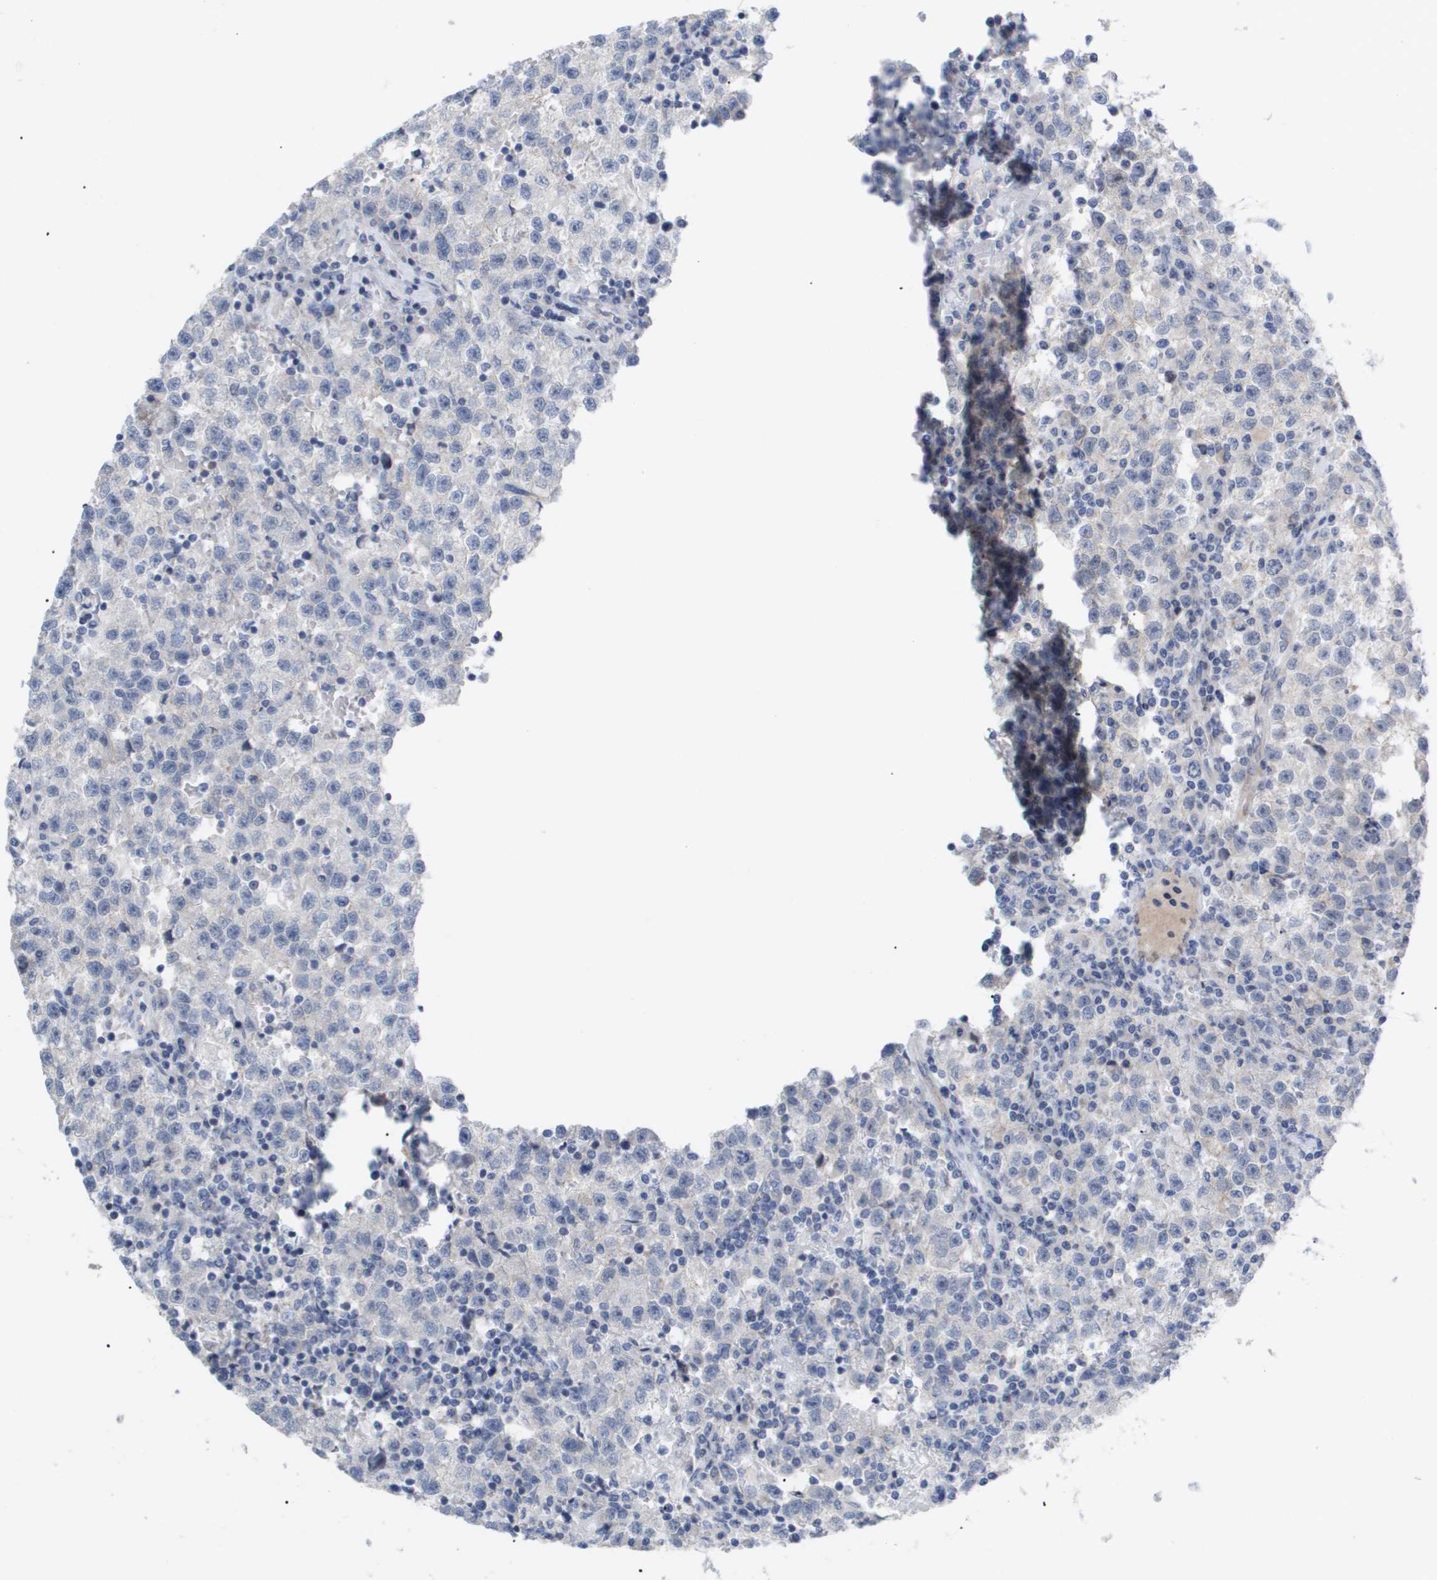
{"staining": {"intensity": "negative", "quantity": "none", "location": "none"}, "tissue": "testis cancer", "cell_type": "Tumor cells", "image_type": "cancer", "snomed": [{"axis": "morphology", "description": "Seminoma, NOS"}, {"axis": "topography", "description": "Testis"}], "caption": "IHC of human testis seminoma demonstrates no positivity in tumor cells.", "gene": "CAV3", "patient": {"sex": "male", "age": 22}}